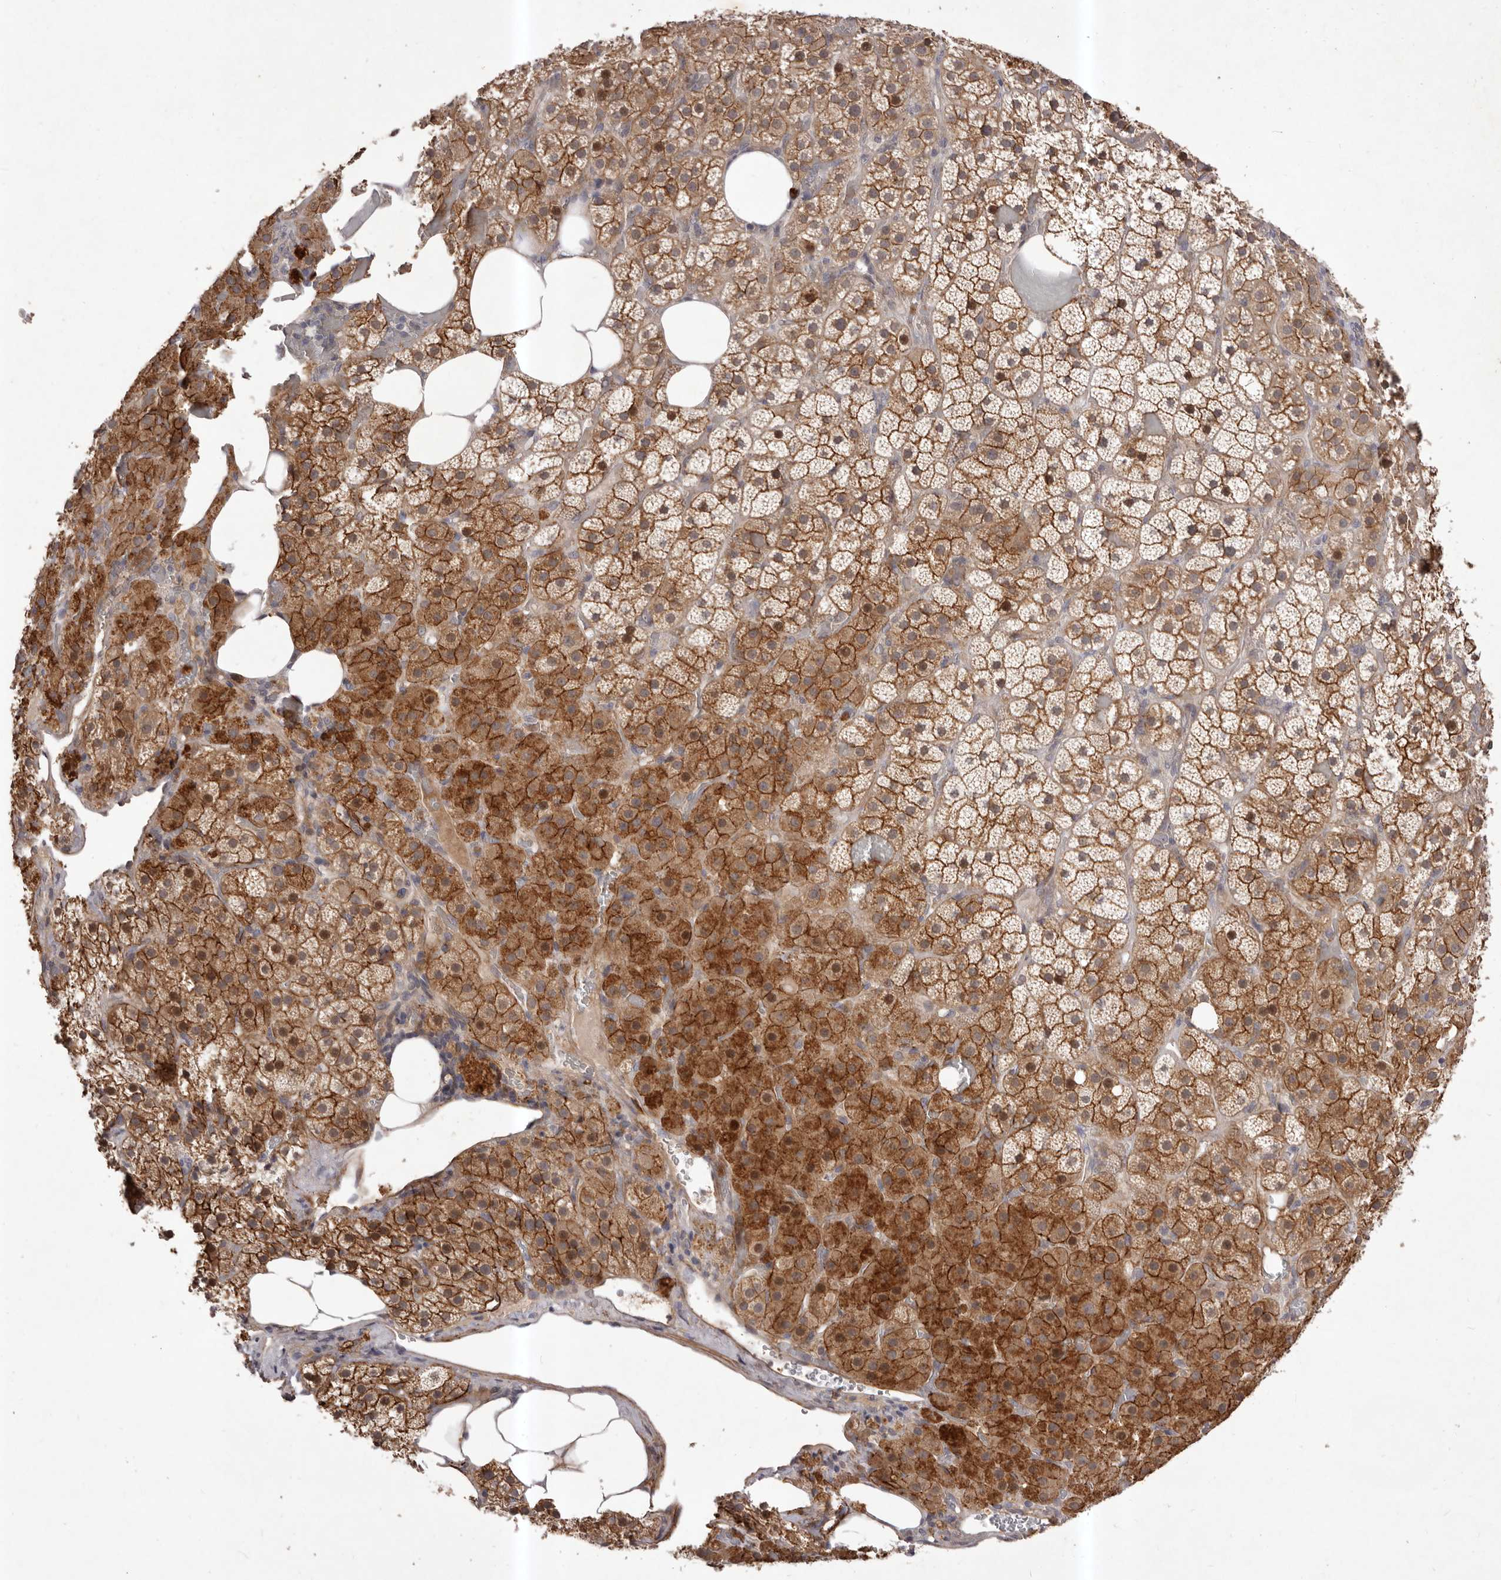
{"staining": {"intensity": "moderate", "quantity": ">75%", "location": "cytoplasmic/membranous"}, "tissue": "adrenal gland", "cell_type": "Glandular cells", "image_type": "normal", "snomed": [{"axis": "morphology", "description": "Normal tissue, NOS"}, {"axis": "topography", "description": "Adrenal gland"}], "caption": "This is an image of immunohistochemistry (IHC) staining of unremarkable adrenal gland, which shows moderate expression in the cytoplasmic/membranous of glandular cells.", "gene": "HBS1L", "patient": {"sex": "female", "age": 59}}